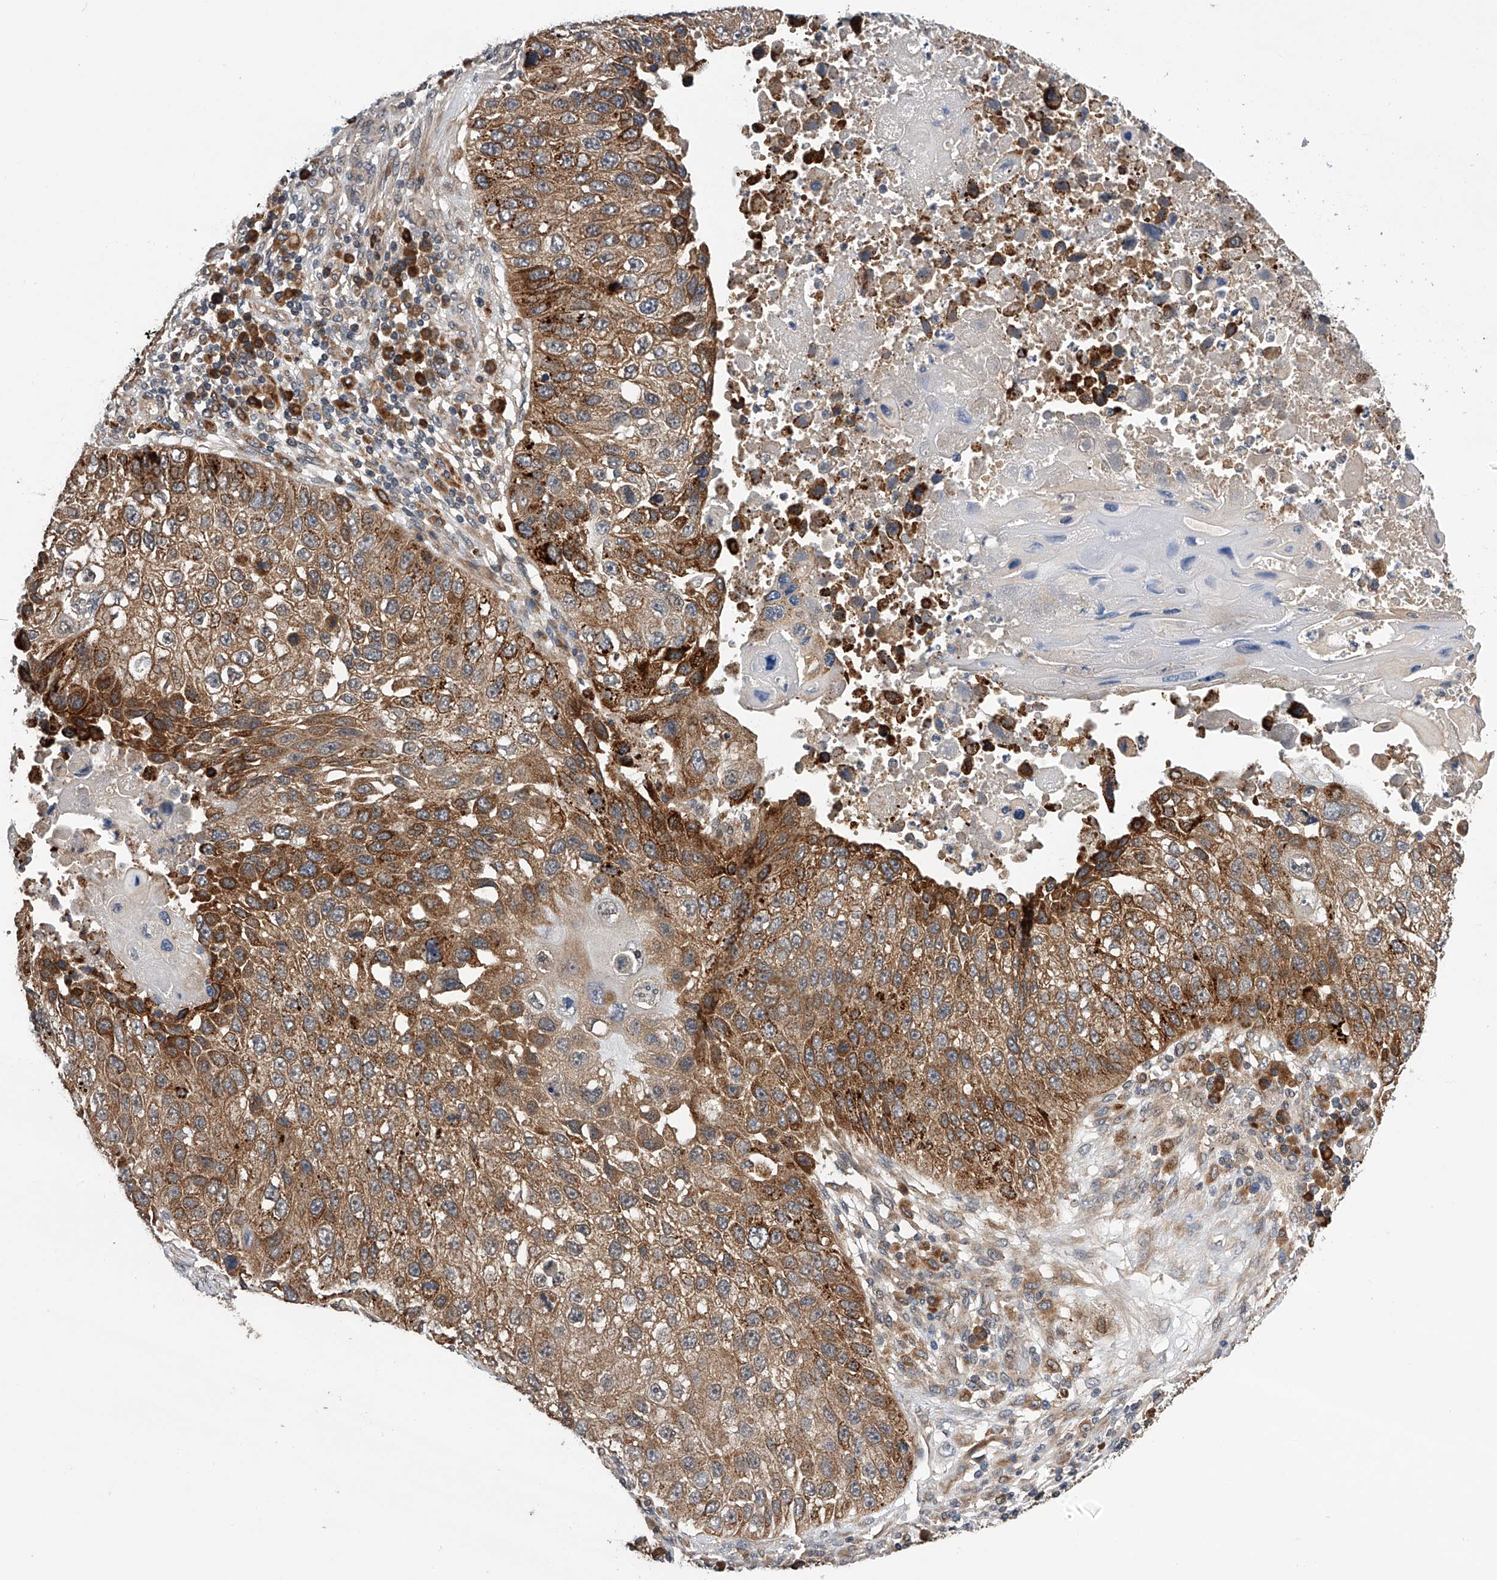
{"staining": {"intensity": "moderate", "quantity": ">75%", "location": "cytoplasmic/membranous"}, "tissue": "lung cancer", "cell_type": "Tumor cells", "image_type": "cancer", "snomed": [{"axis": "morphology", "description": "Squamous cell carcinoma, NOS"}, {"axis": "topography", "description": "Lung"}], "caption": "Lung cancer (squamous cell carcinoma) tissue reveals moderate cytoplasmic/membranous expression in approximately >75% of tumor cells, visualized by immunohistochemistry. (Brightfield microscopy of DAB IHC at high magnification).", "gene": "SPOCK1", "patient": {"sex": "male", "age": 61}}